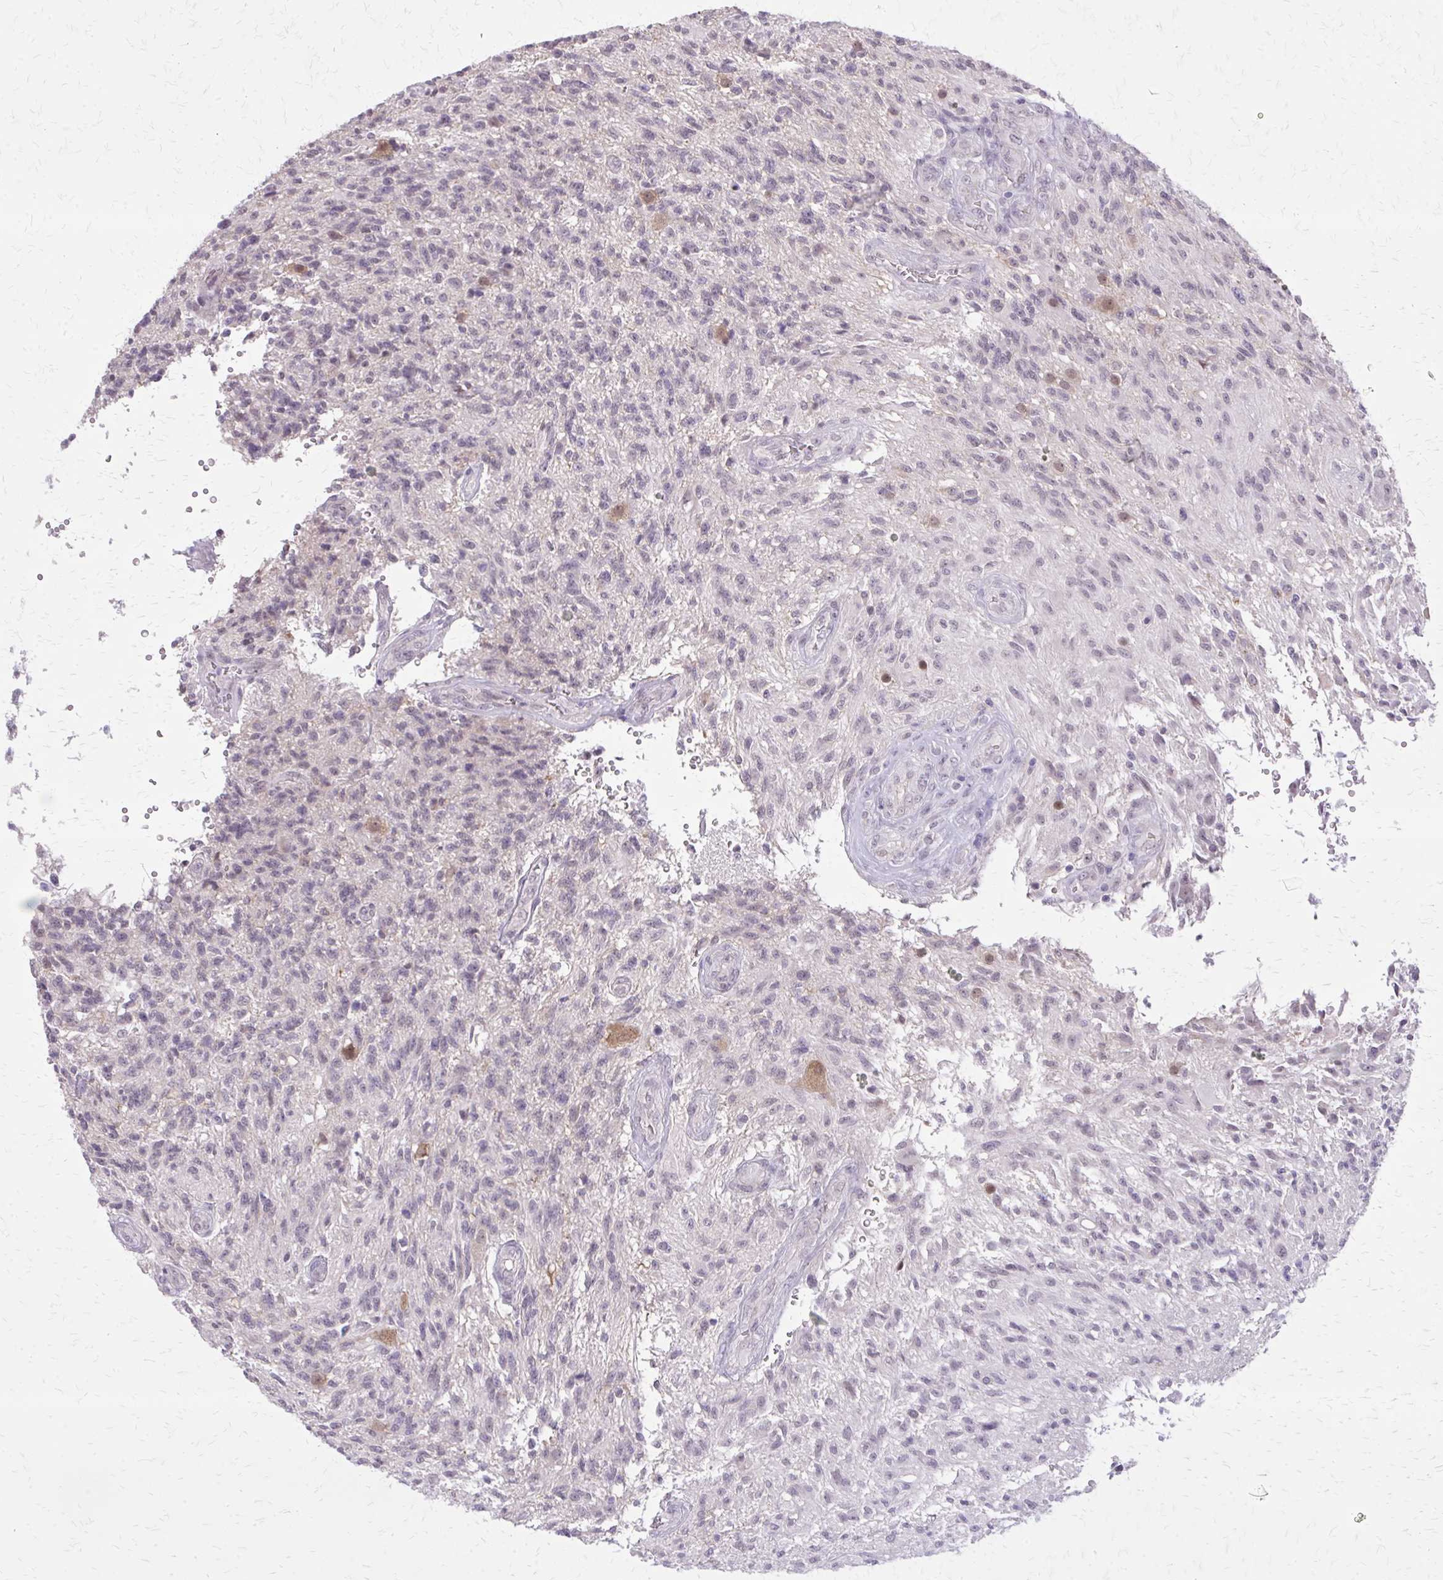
{"staining": {"intensity": "negative", "quantity": "none", "location": "none"}, "tissue": "glioma", "cell_type": "Tumor cells", "image_type": "cancer", "snomed": [{"axis": "morphology", "description": "Glioma, malignant, High grade"}, {"axis": "topography", "description": "Brain"}], "caption": "High power microscopy micrograph of an immunohistochemistry (IHC) micrograph of malignant glioma (high-grade), revealing no significant positivity in tumor cells. Brightfield microscopy of IHC stained with DAB (3,3'-diaminobenzidine) (brown) and hematoxylin (blue), captured at high magnification.", "gene": "PLCB1", "patient": {"sex": "male", "age": 56}}